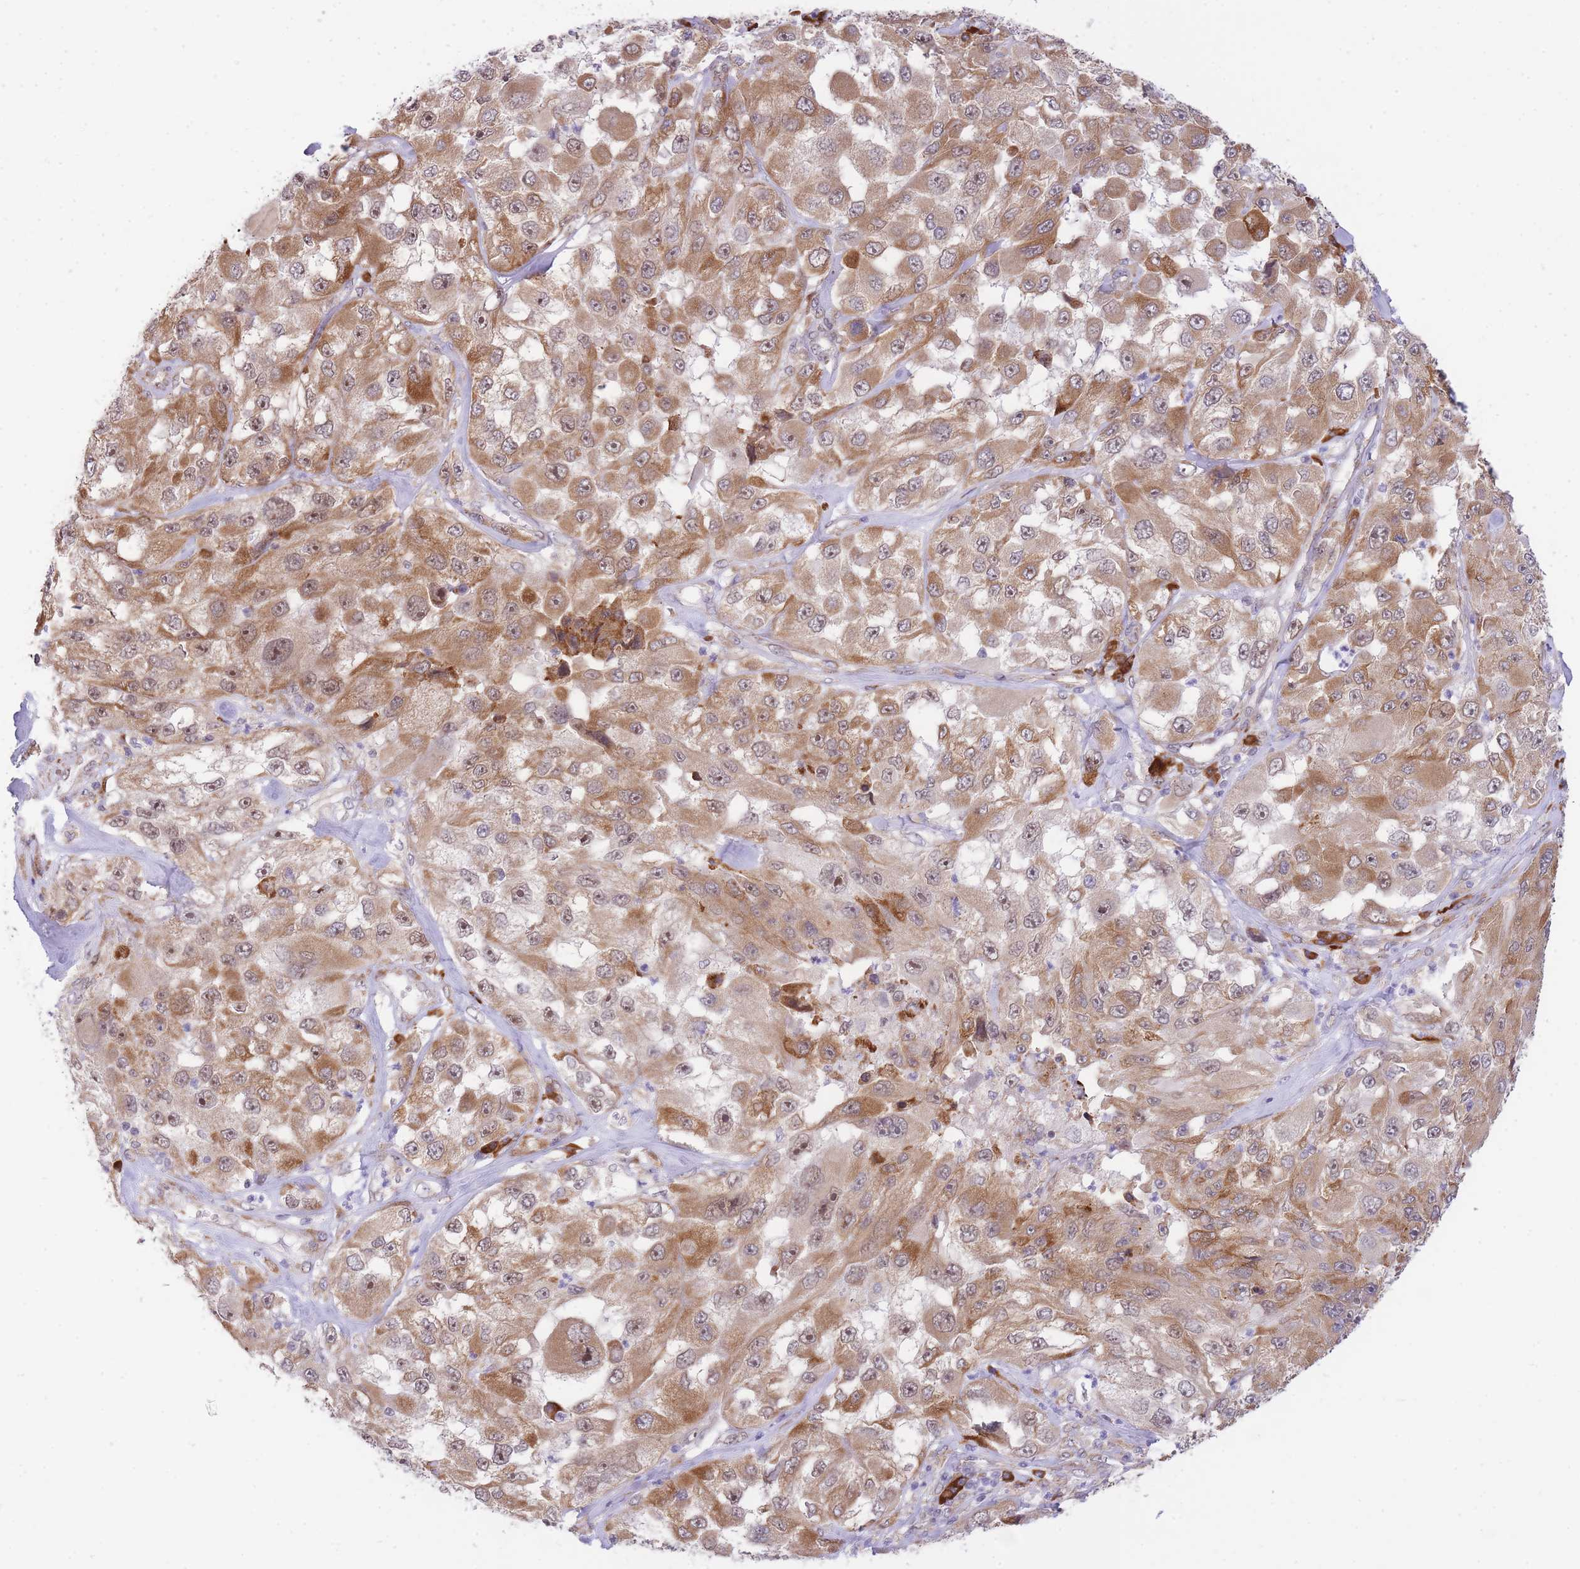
{"staining": {"intensity": "moderate", "quantity": ">75%", "location": "cytoplasmic/membranous,nuclear"}, "tissue": "melanoma", "cell_type": "Tumor cells", "image_type": "cancer", "snomed": [{"axis": "morphology", "description": "Malignant melanoma, Metastatic site"}, {"axis": "topography", "description": "Lymph node"}], "caption": "Immunohistochemistry (DAB (3,3'-diaminobenzidine)) staining of human malignant melanoma (metastatic site) shows moderate cytoplasmic/membranous and nuclear protein staining in approximately >75% of tumor cells. (Brightfield microscopy of DAB IHC at high magnification).", "gene": "EXOSC8", "patient": {"sex": "male", "age": 62}}